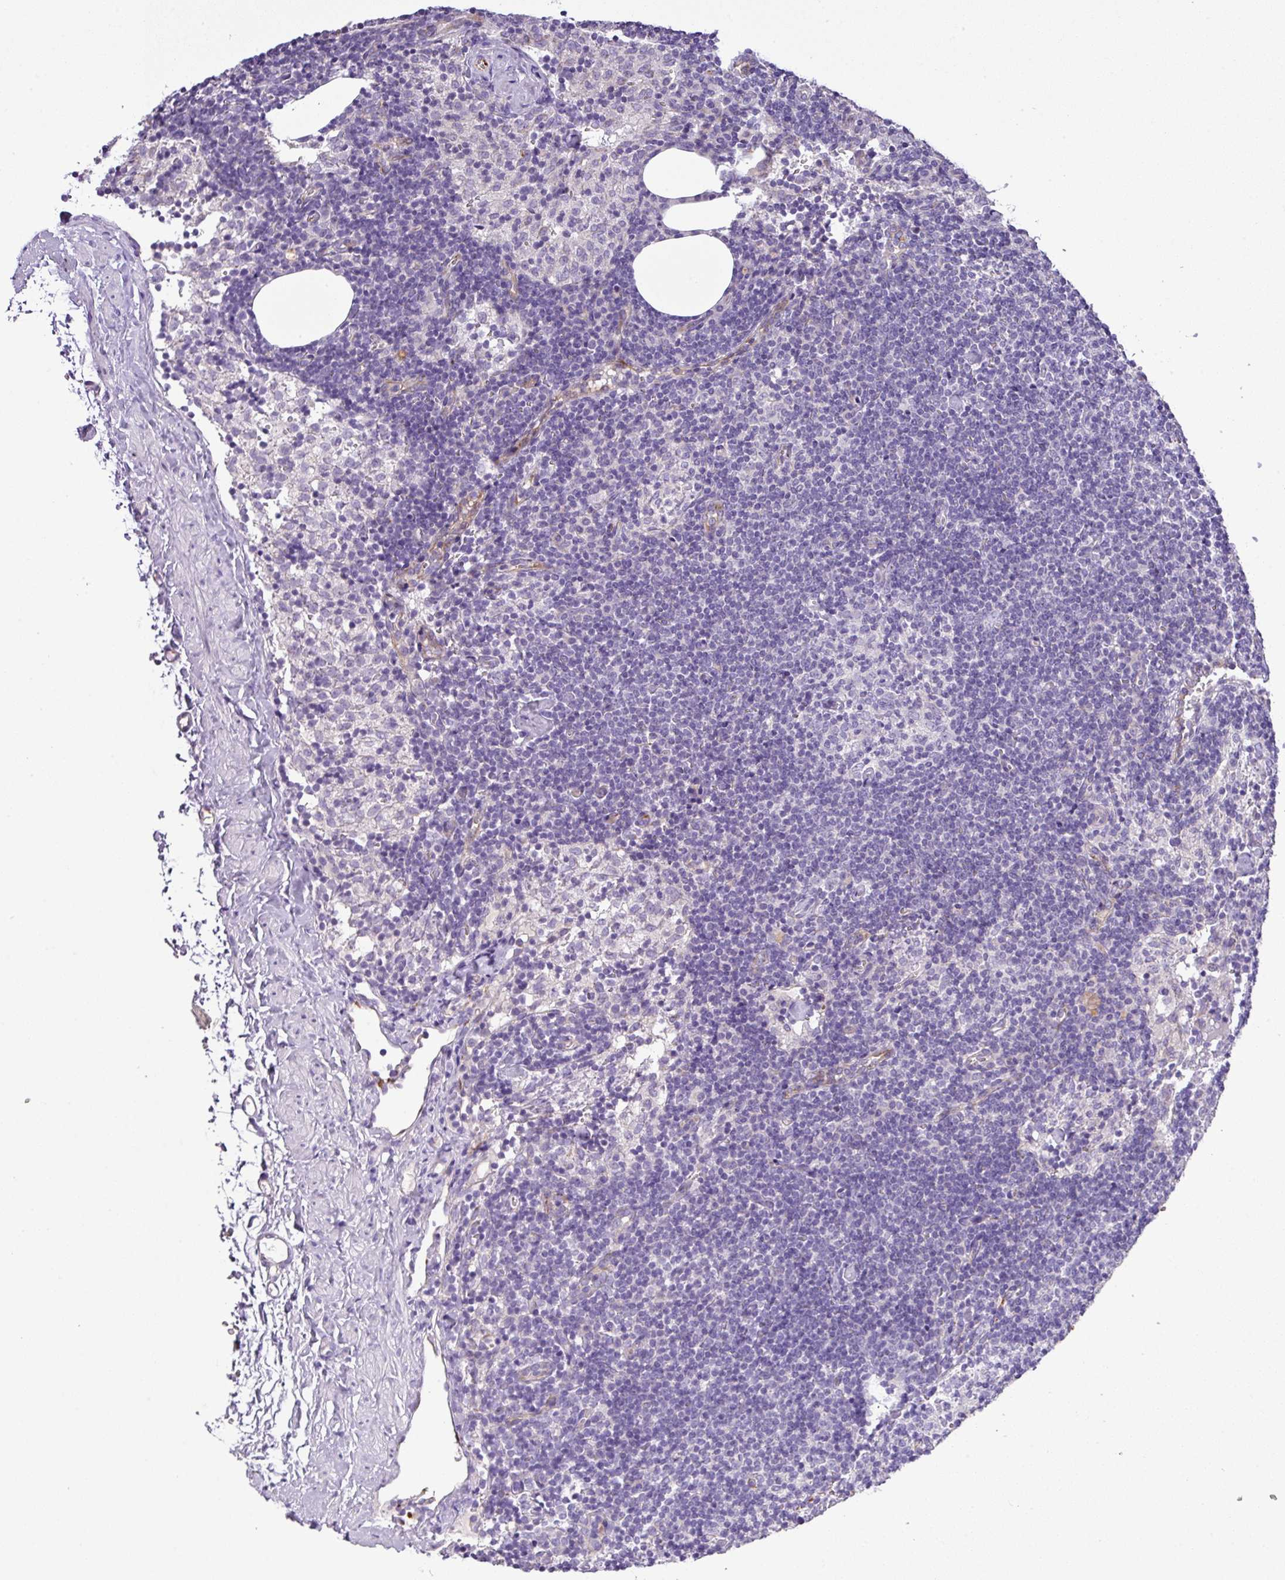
{"staining": {"intensity": "negative", "quantity": "none", "location": "none"}, "tissue": "lymph node", "cell_type": "Germinal center cells", "image_type": "normal", "snomed": [{"axis": "morphology", "description": "Normal tissue, NOS"}, {"axis": "topography", "description": "Lymph node"}], "caption": "Human lymph node stained for a protein using immunohistochemistry reveals no expression in germinal center cells.", "gene": "ENSG00000273748", "patient": {"sex": "female", "age": 52}}